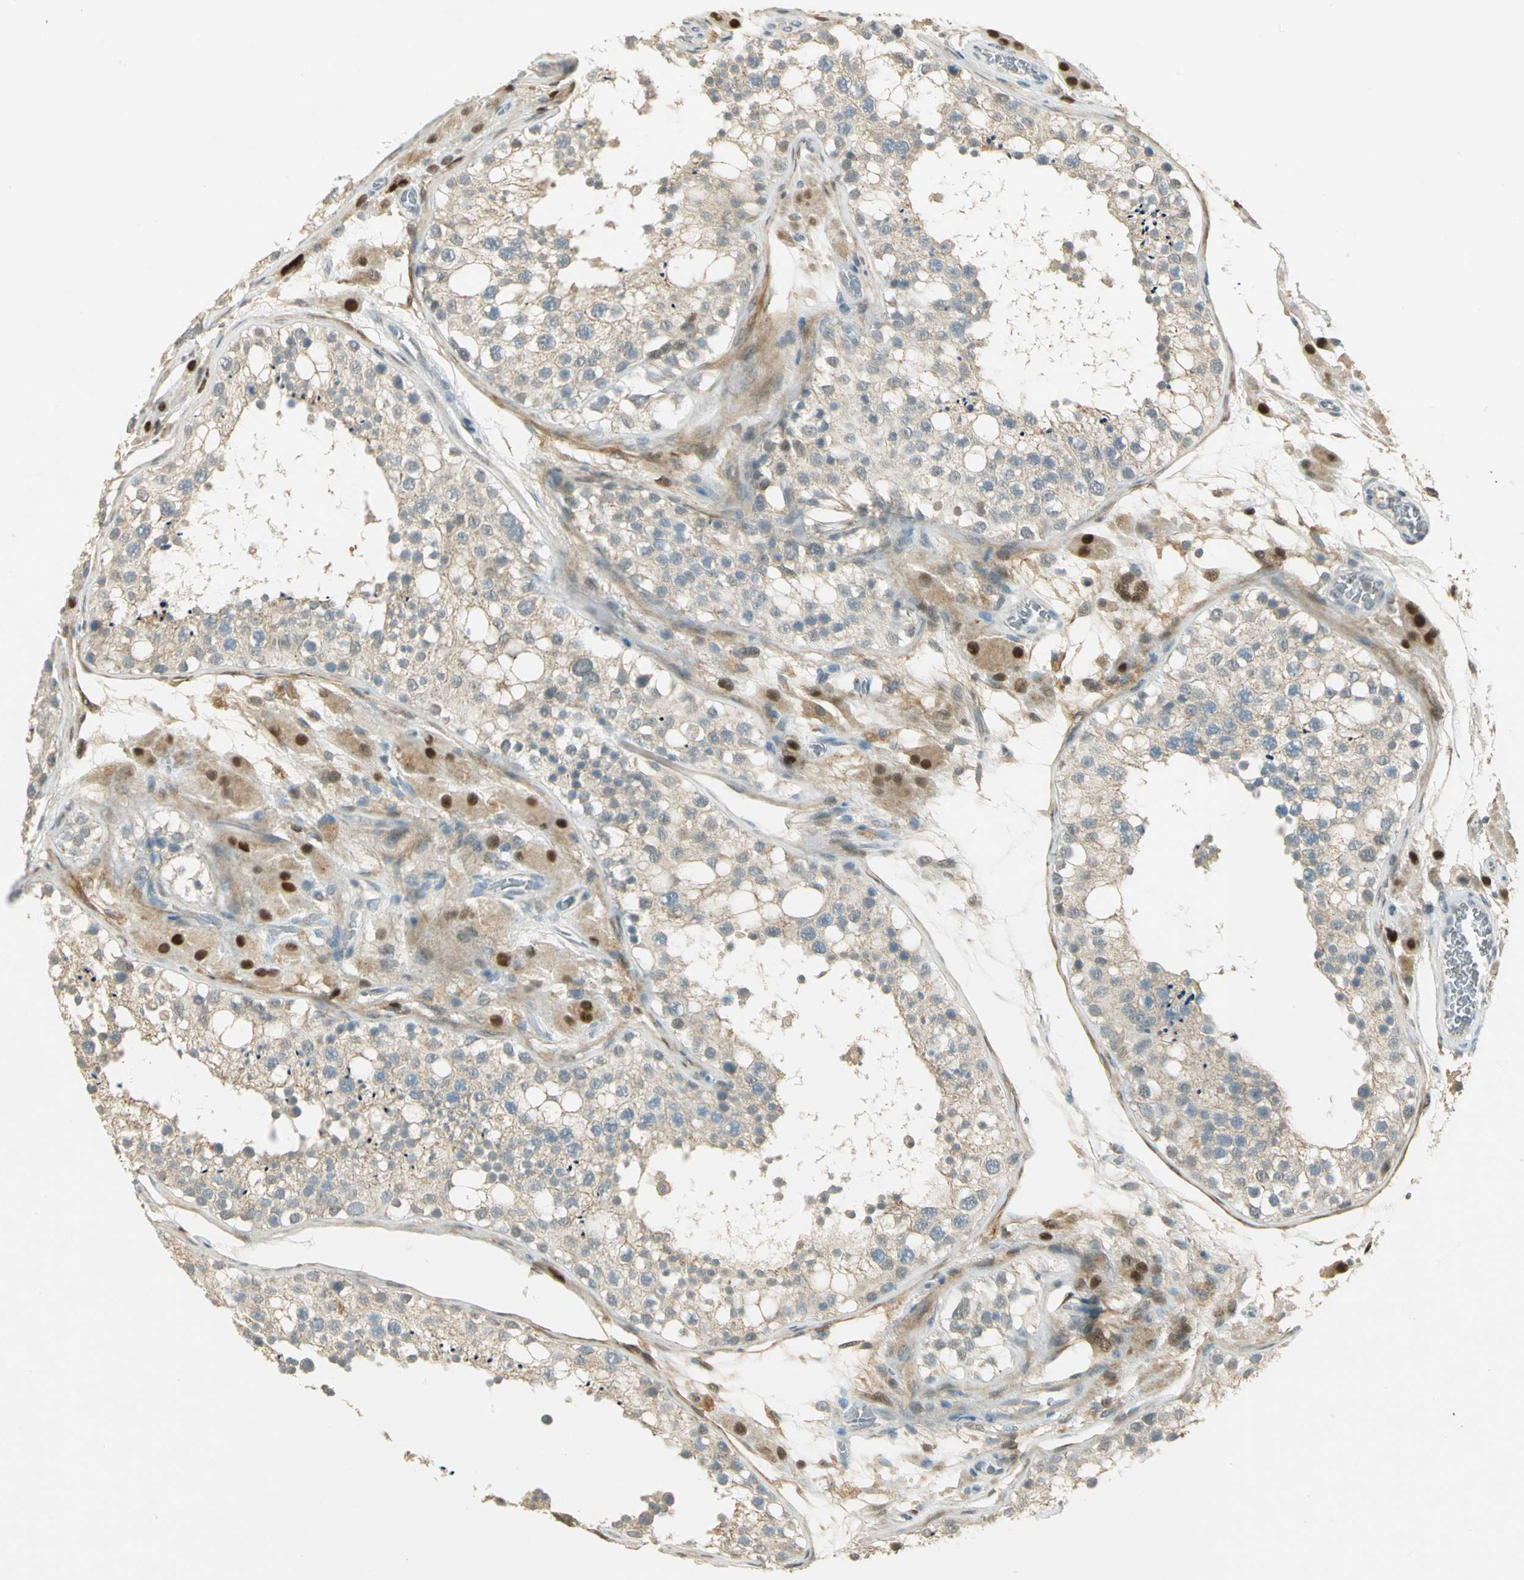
{"staining": {"intensity": "weak", "quantity": "25%-75%", "location": "cytoplasmic/membranous"}, "tissue": "testis", "cell_type": "Cells in seminiferous ducts", "image_type": "normal", "snomed": [{"axis": "morphology", "description": "Normal tissue, NOS"}, {"axis": "topography", "description": "Testis"}], "caption": "Brown immunohistochemical staining in benign human testis reveals weak cytoplasmic/membranous staining in approximately 25%-75% of cells in seminiferous ducts. (Stains: DAB in brown, nuclei in blue, Microscopy: brightfield microscopy at high magnification).", "gene": "BIRC2", "patient": {"sex": "male", "age": 26}}